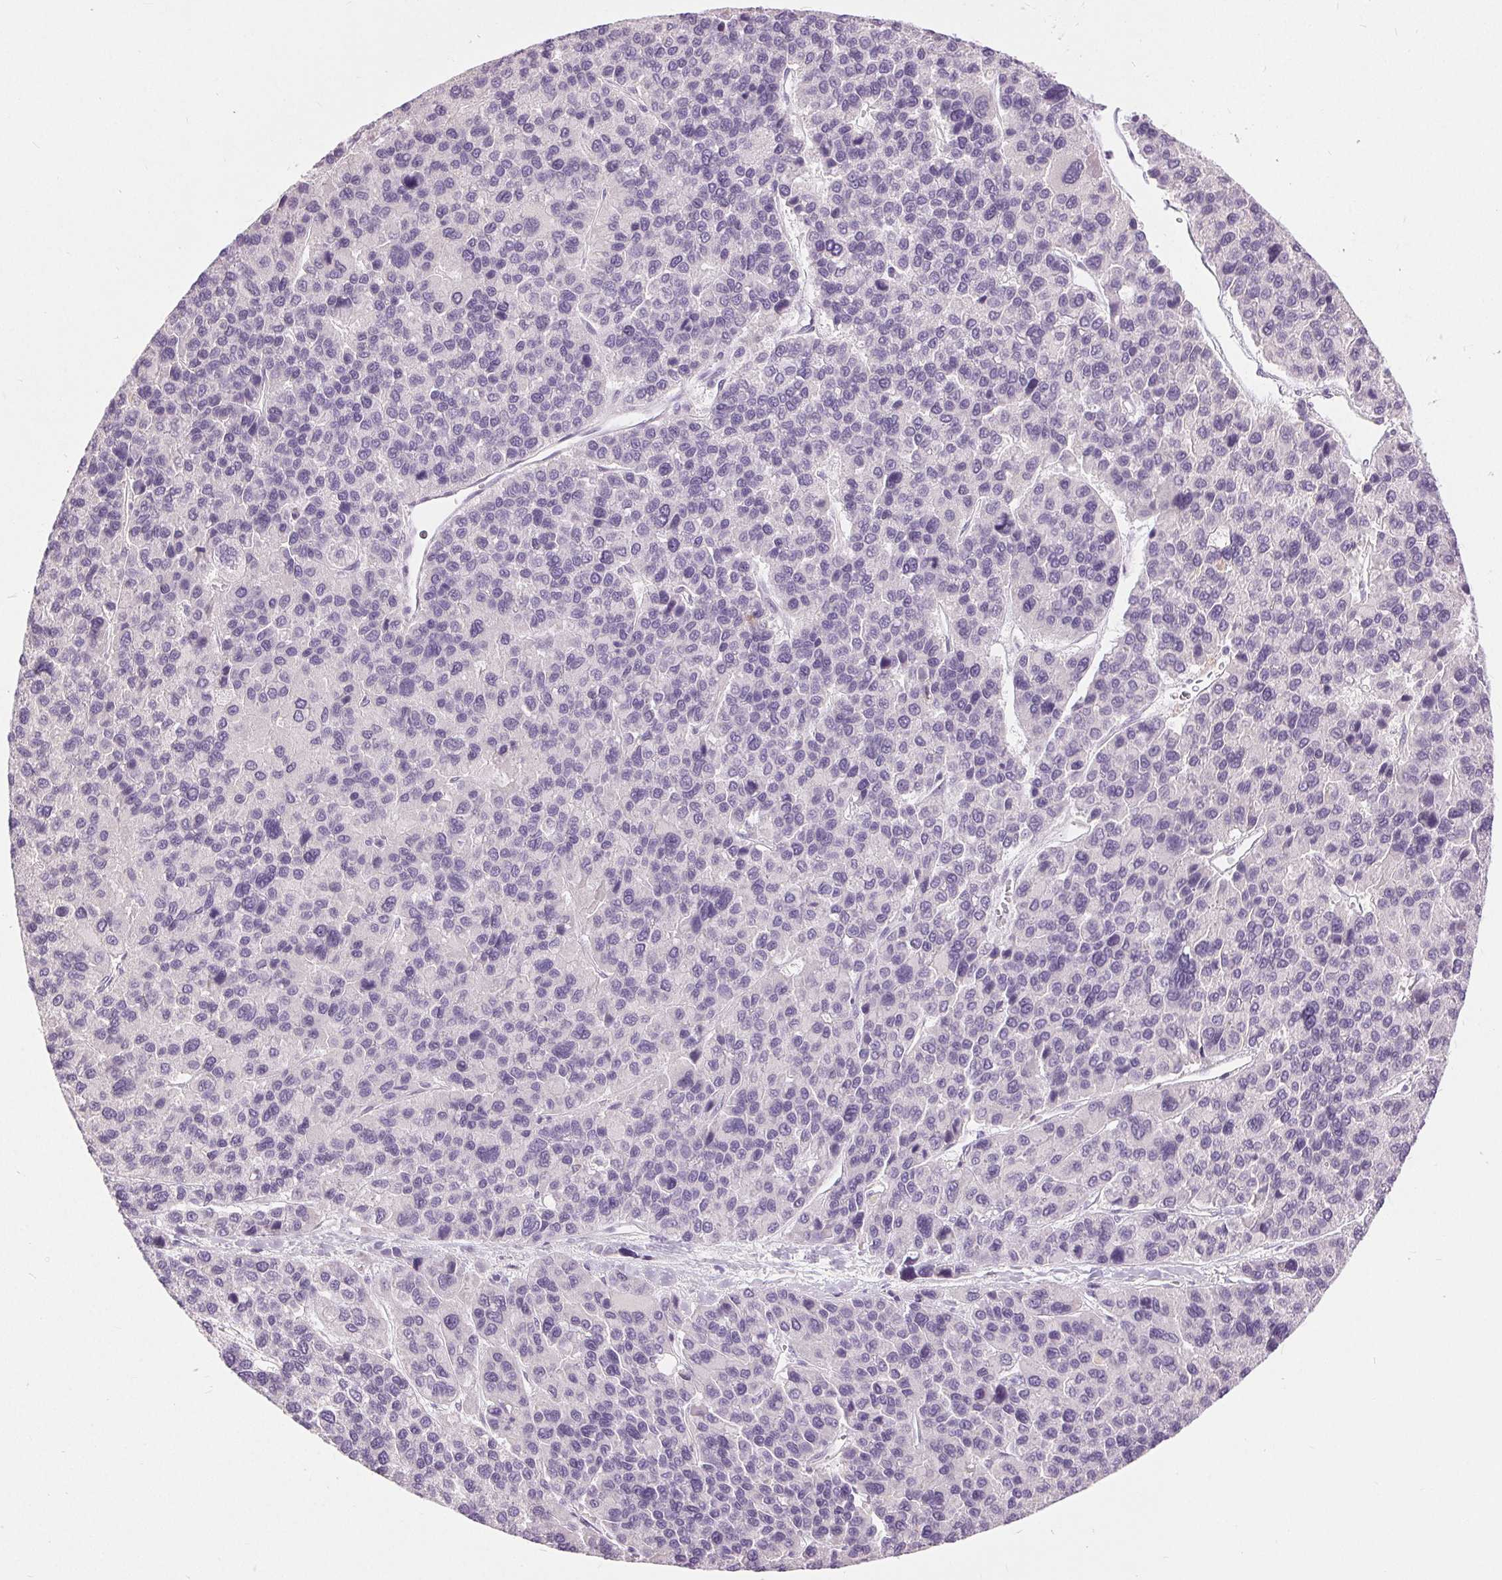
{"staining": {"intensity": "negative", "quantity": "none", "location": "none"}, "tissue": "liver cancer", "cell_type": "Tumor cells", "image_type": "cancer", "snomed": [{"axis": "morphology", "description": "Carcinoma, Hepatocellular, NOS"}, {"axis": "topography", "description": "Liver"}], "caption": "Protein analysis of hepatocellular carcinoma (liver) demonstrates no significant expression in tumor cells.", "gene": "DSG3", "patient": {"sex": "female", "age": 41}}